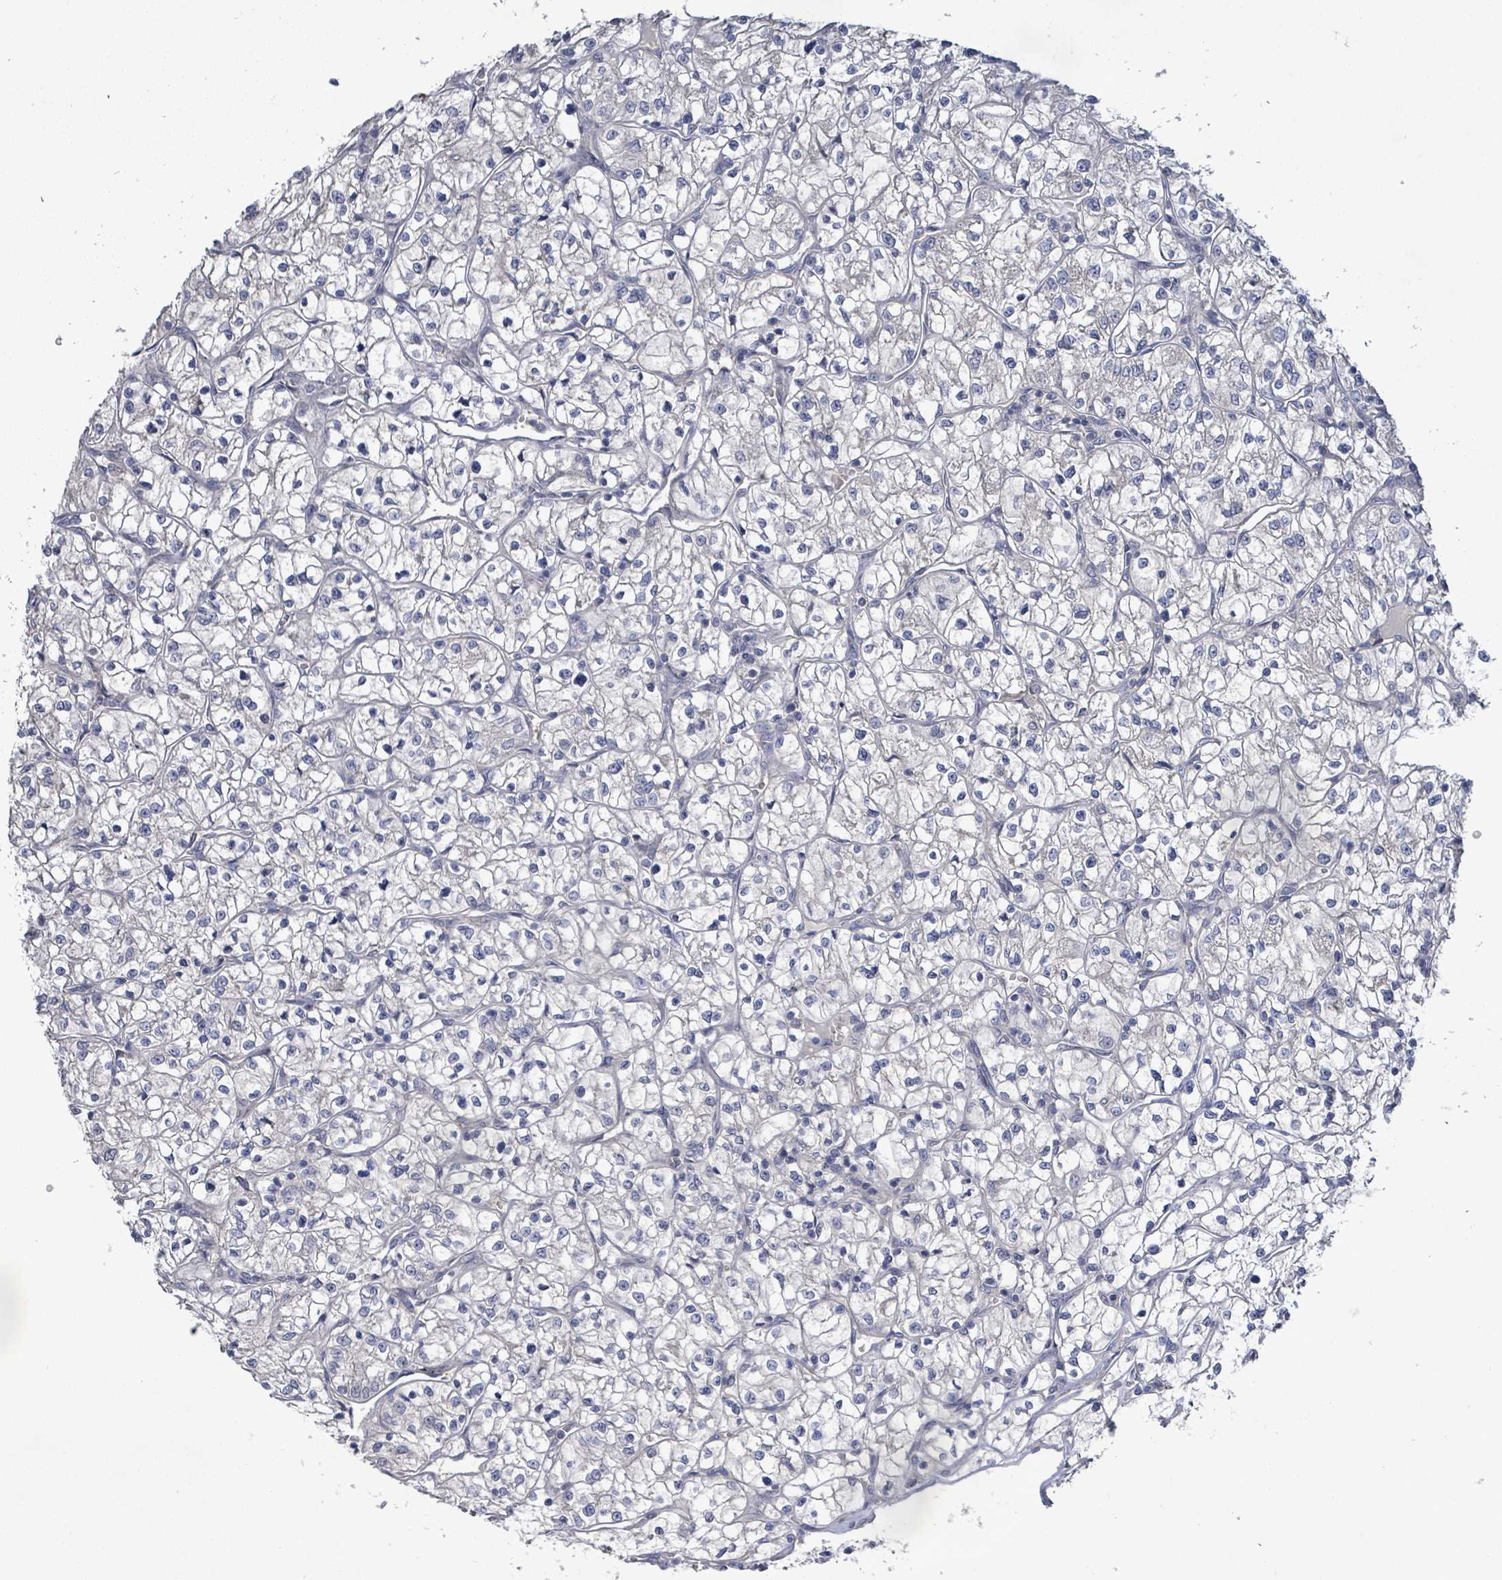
{"staining": {"intensity": "negative", "quantity": "none", "location": "none"}, "tissue": "renal cancer", "cell_type": "Tumor cells", "image_type": "cancer", "snomed": [{"axis": "morphology", "description": "Adenocarcinoma, NOS"}, {"axis": "topography", "description": "Kidney"}], "caption": "IHC photomicrograph of adenocarcinoma (renal) stained for a protein (brown), which demonstrates no positivity in tumor cells.", "gene": "KRAS", "patient": {"sex": "female", "age": 64}}